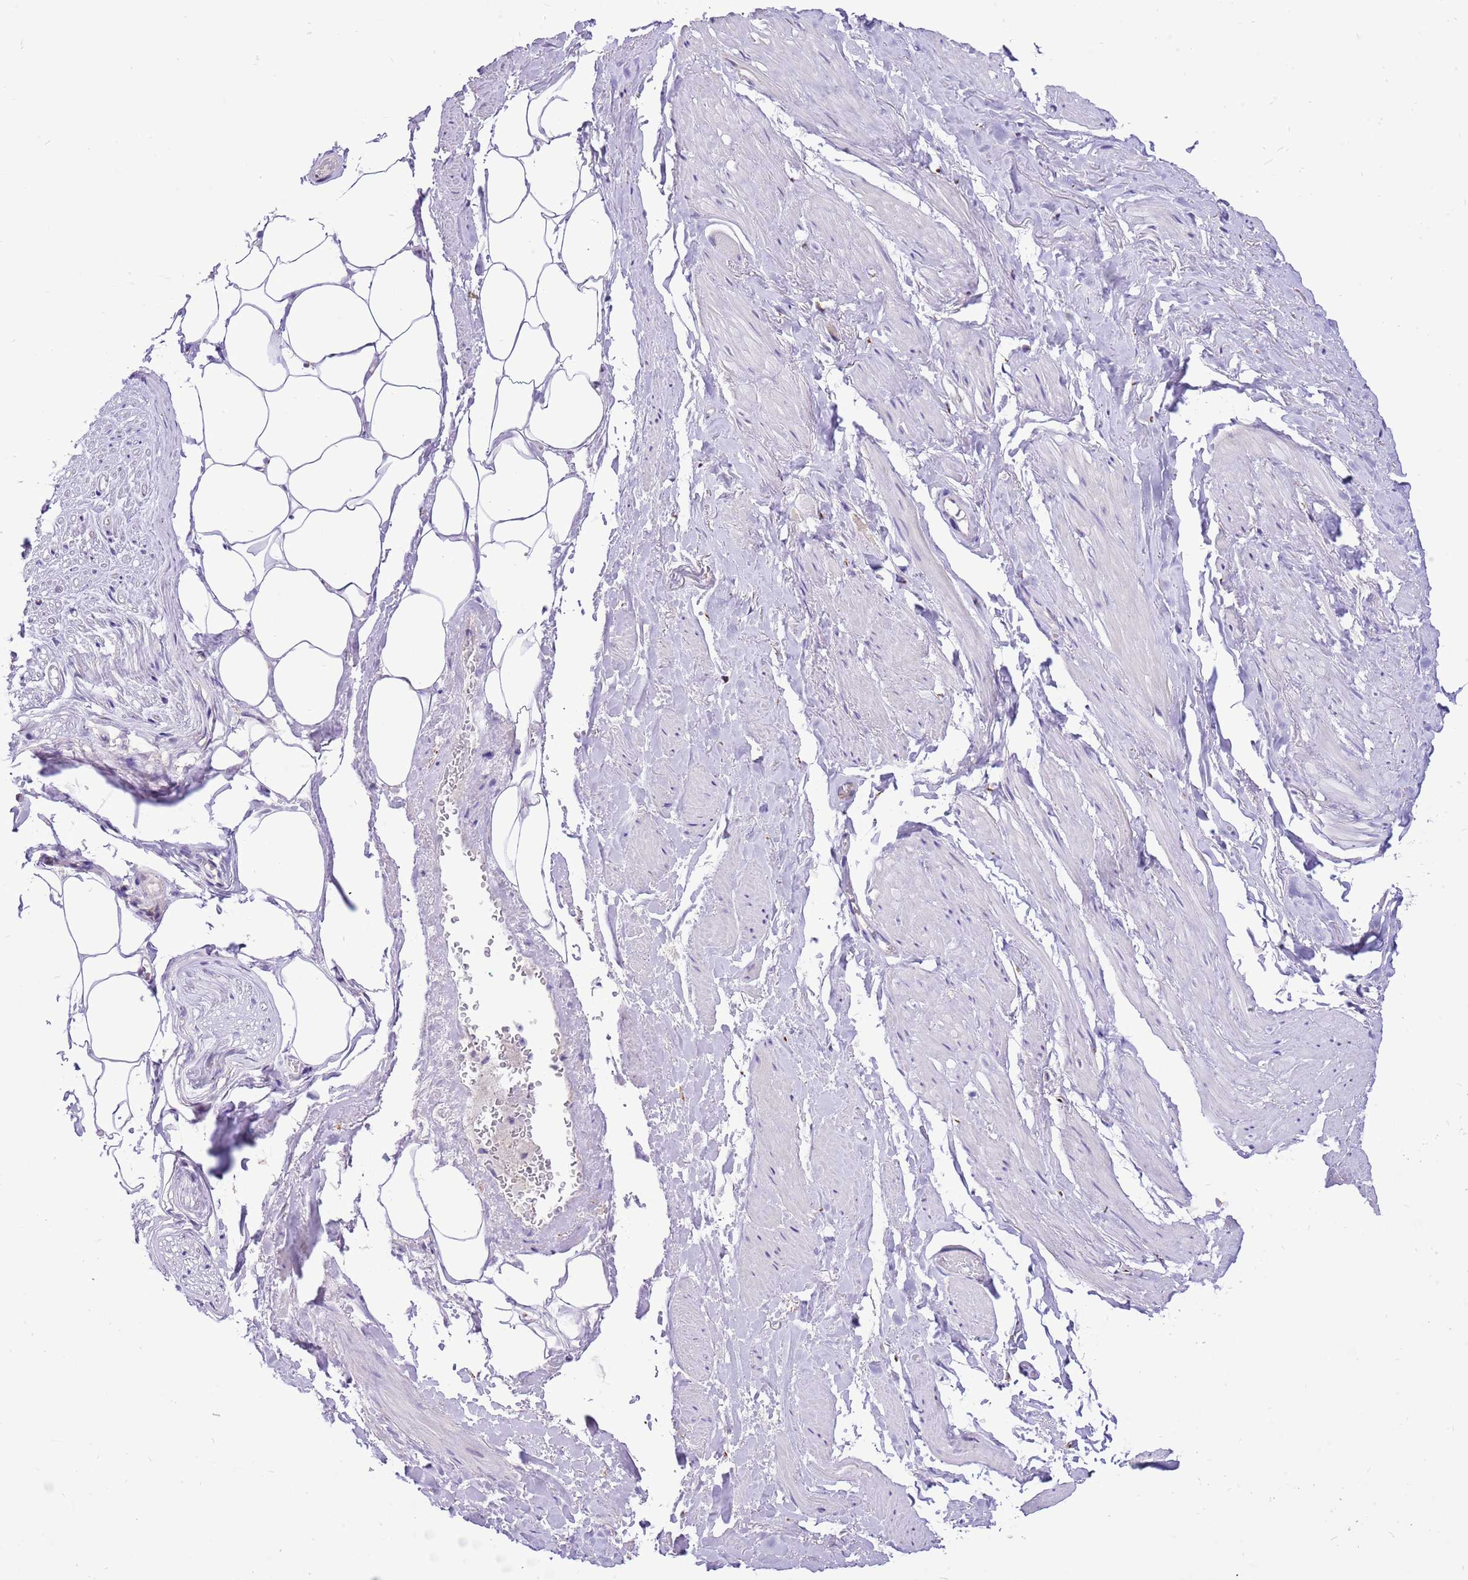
{"staining": {"intensity": "negative", "quantity": "none", "location": "none"}, "tissue": "adipose tissue", "cell_type": "Adipocytes", "image_type": "normal", "snomed": [{"axis": "morphology", "description": "Normal tissue, NOS"}, {"axis": "morphology", "description": "Adenocarcinoma, Low grade"}, {"axis": "topography", "description": "Prostate"}, {"axis": "topography", "description": "Peripheral nerve tissue"}], "caption": "This is a photomicrograph of IHC staining of unremarkable adipose tissue, which shows no staining in adipocytes. (Stains: DAB immunohistochemistry with hematoxylin counter stain, Microscopy: brightfield microscopy at high magnification).", "gene": "COX17", "patient": {"sex": "male", "age": 63}}